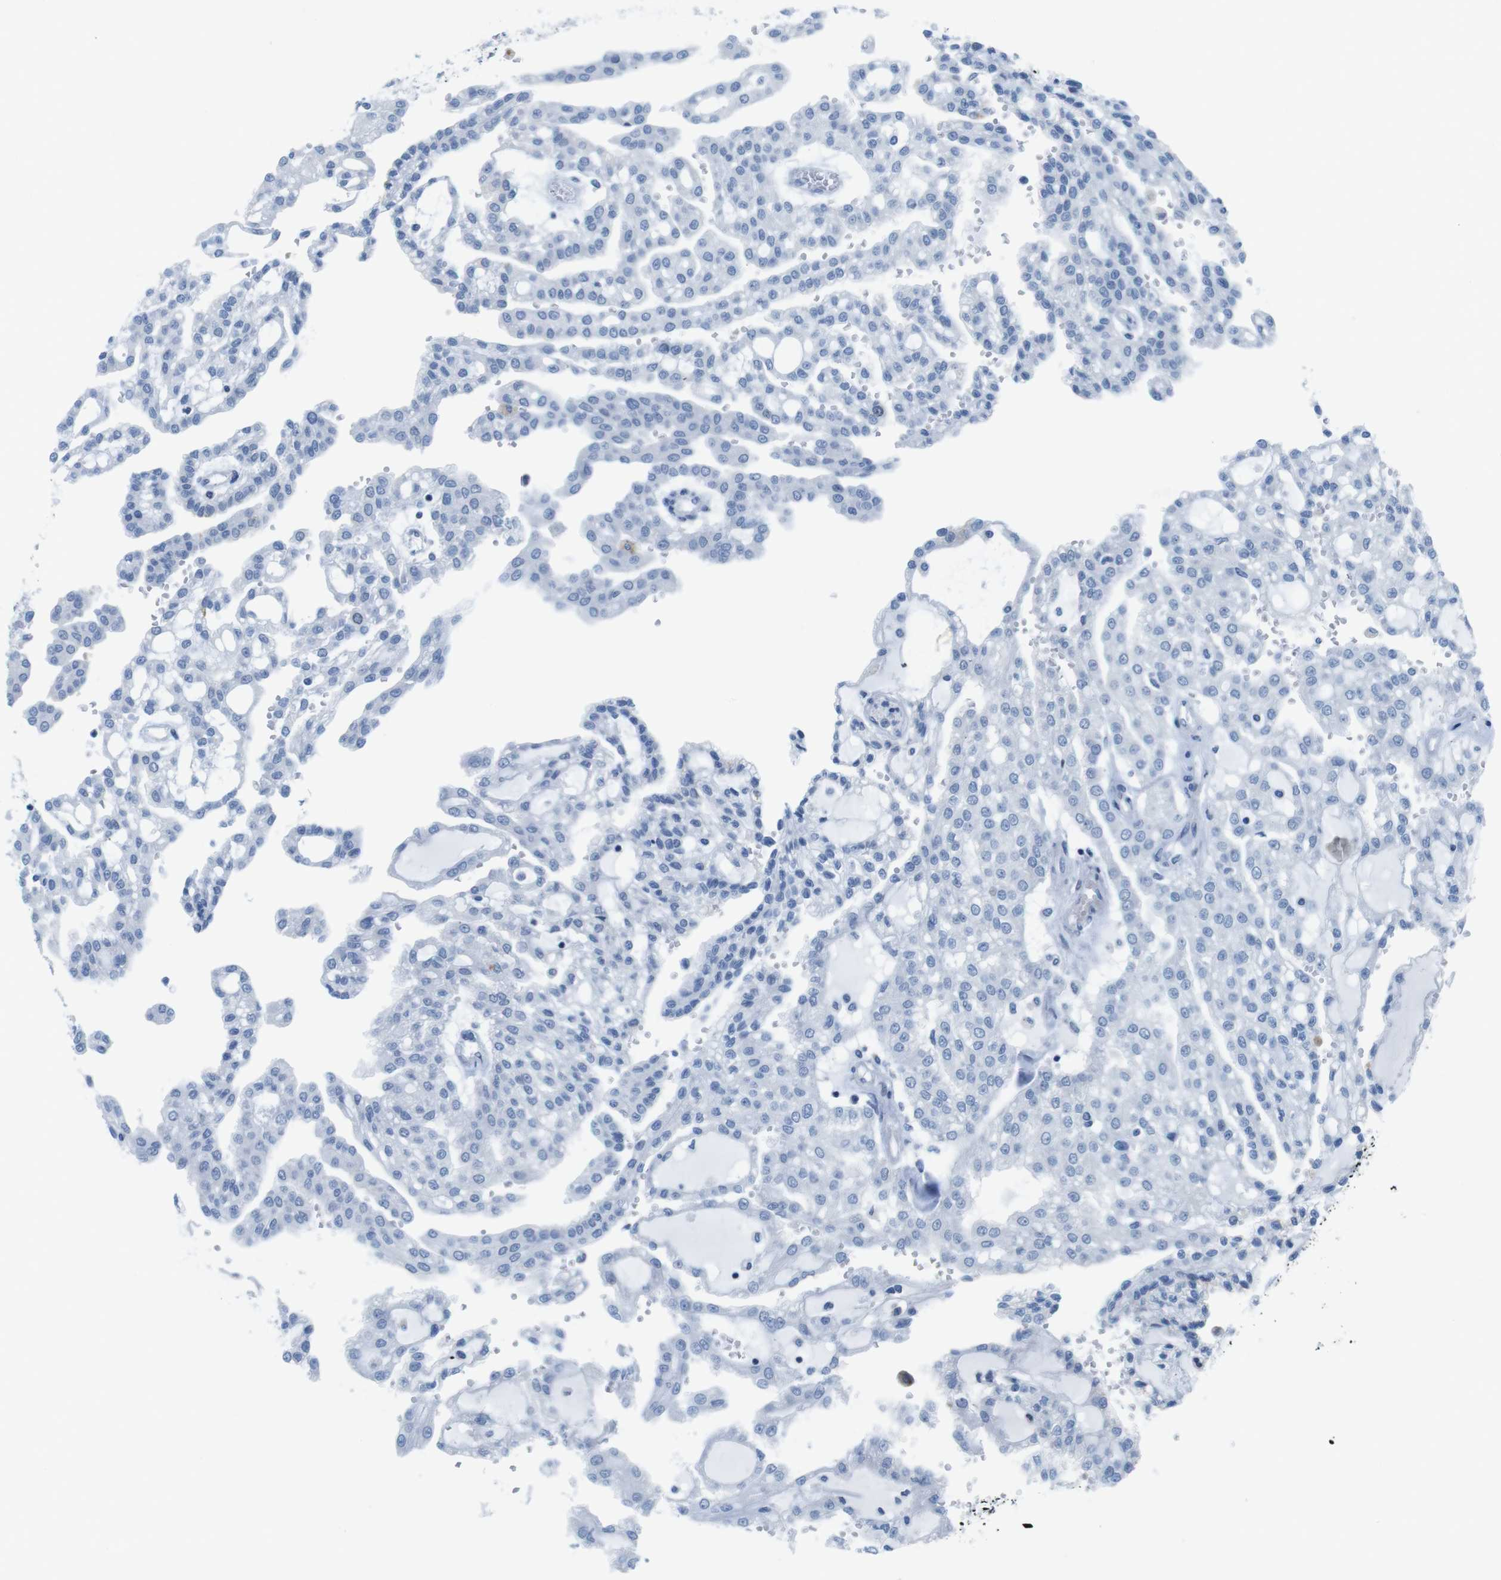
{"staining": {"intensity": "negative", "quantity": "none", "location": "none"}, "tissue": "renal cancer", "cell_type": "Tumor cells", "image_type": "cancer", "snomed": [{"axis": "morphology", "description": "Adenocarcinoma, NOS"}, {"axis": "topography", "description": "Kidney"}], "caption": "IHC of human adenocarcinoma (renal) demonstrates no positivity in tumor cells.", "gene": "CHAF1A", "patient": {"sex": "male", "age": 63}}